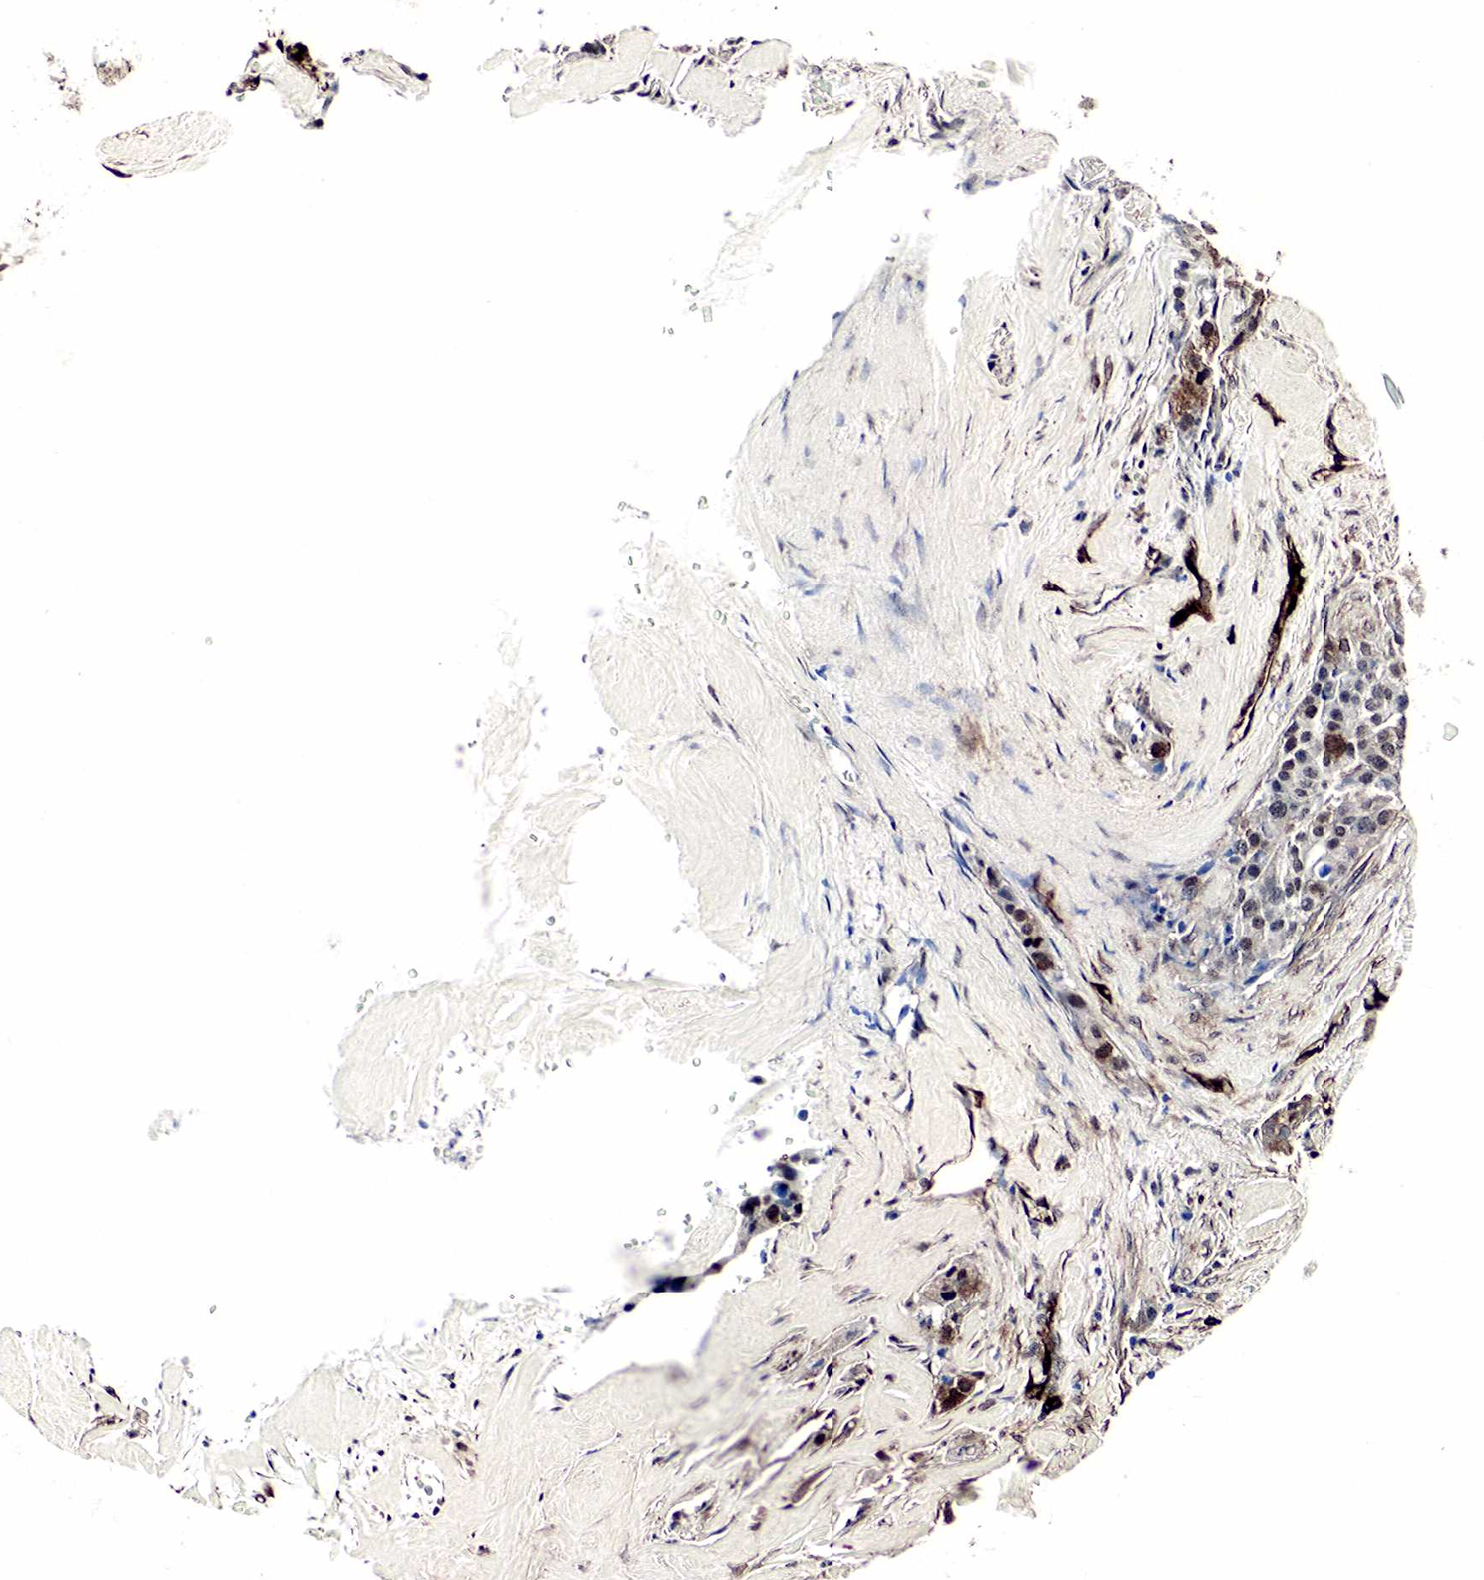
{"staining": {"intensity": "strong", "quantity": "25%-75%", "location": "cytoplasmic/membranous,nuclear"}, "tissue": "breast cancer", "cell_type": "Tumor cells", "image_type": "cancer", "snomed": [{"axis": "morphology", "description": "Duct carcinoma"}, {"axis": "topography", "description": "Breast"}], "caption": "Immunohistochemistry (IHC) micrograph of breast invasive ductal carcinoma stained for a protein (brown), which displays high levels of strong cytoplasmic/membranous and nuclear staining in approximately 25%-75% of tumor cells.", "gene": "SPIN1", "patient": {"sex": "female", "age": 45}}